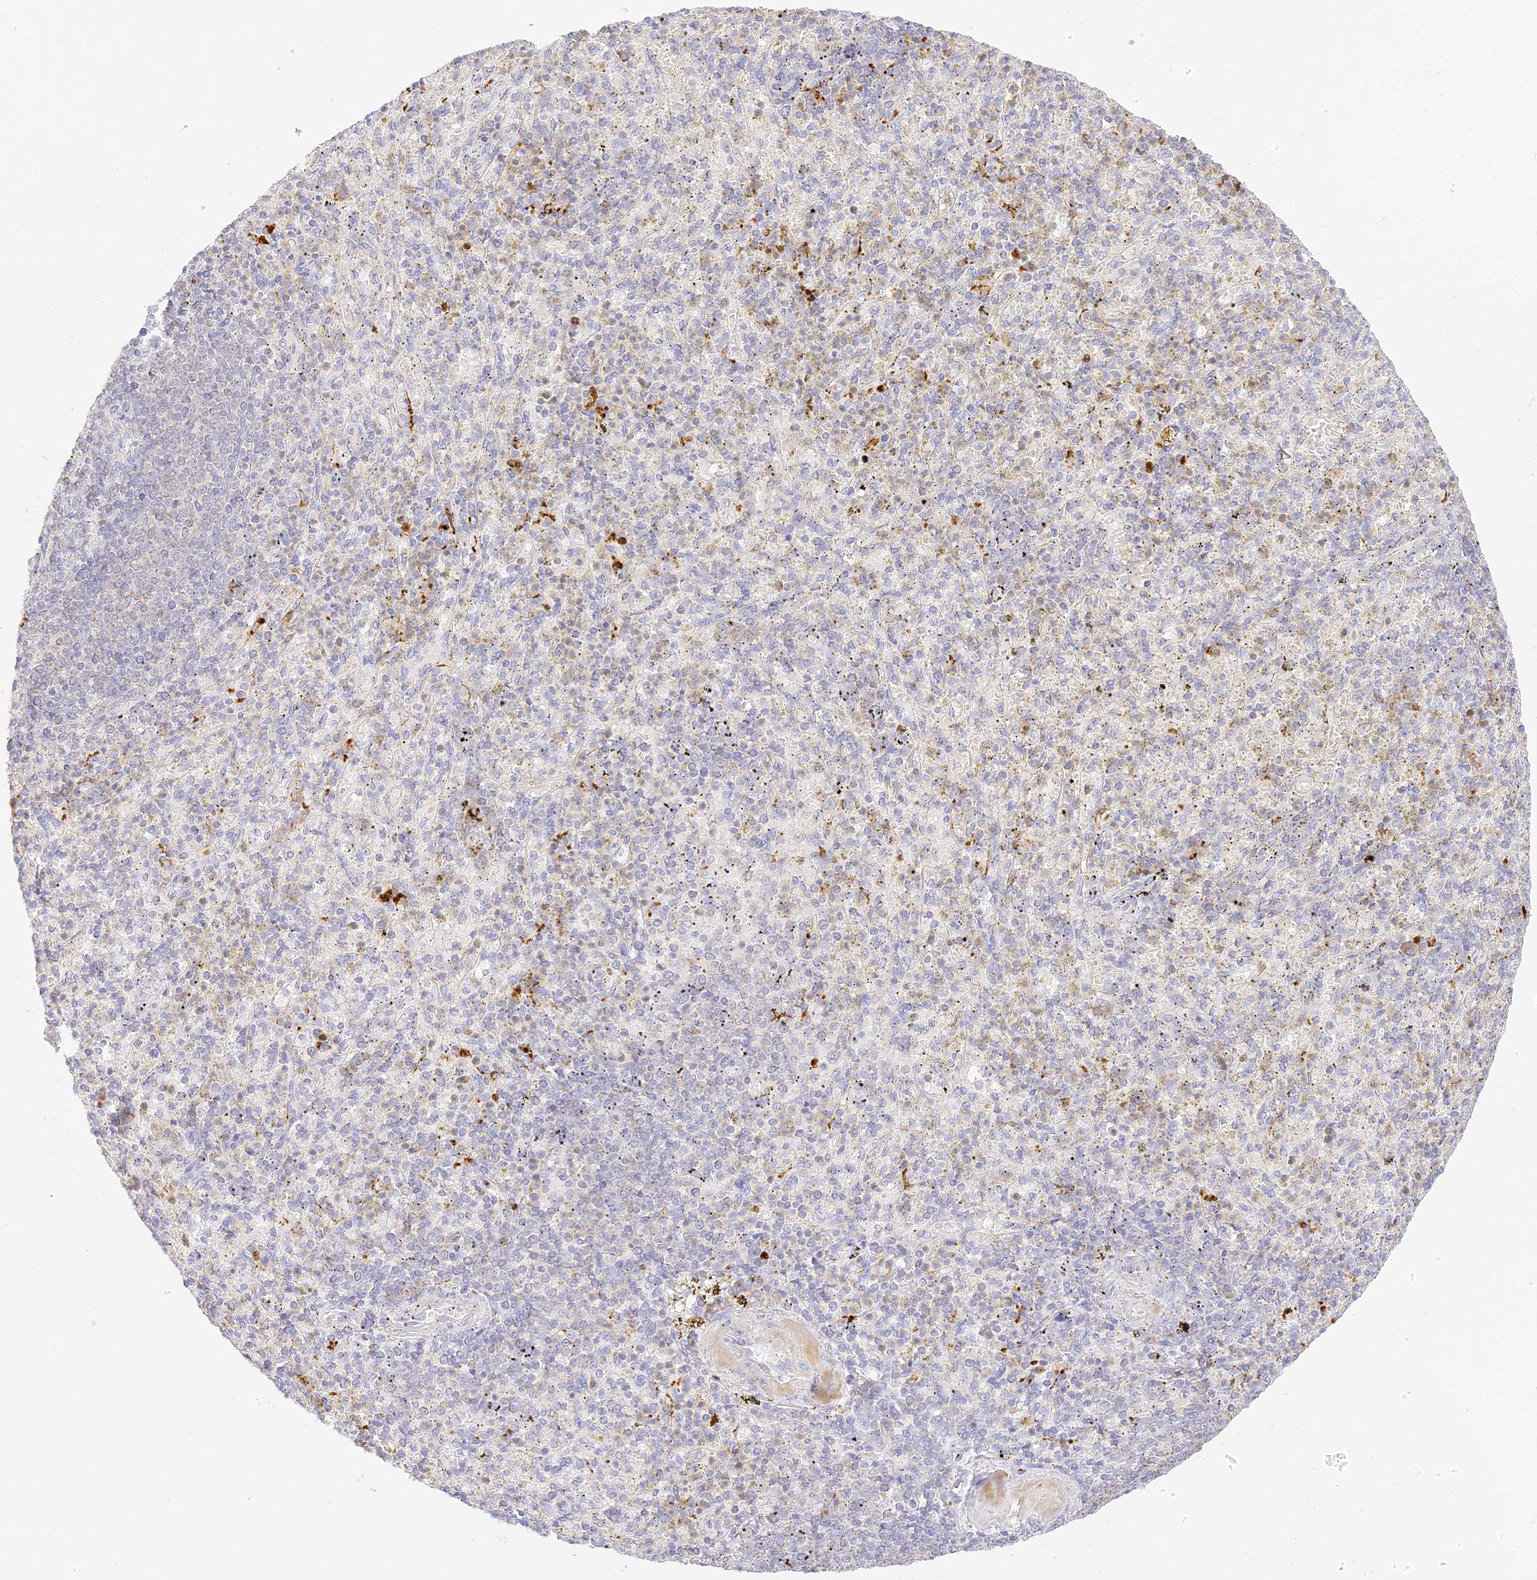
{"staining": {"intensity": "strong", "quantity": "<25%", "location": "cytoplasmic/membranous"}, "tissue": "spleen", "cell_type": "Cells in red pulp", "image_type": "normal", "snomed": [{"axis": "morphology", "description": "Normal tissue, NOS"}, {"axis": "topography", "description": "Spleen"}], "caption": "This is a micrograph of immunohistochemistry (IHC) staining of benign spleen, which shows strong positivity in the cytoplasmic/membranous of cells in red pulp.", "gene": "LRRC15", "patient": {"sex": "female", "age": 74}}